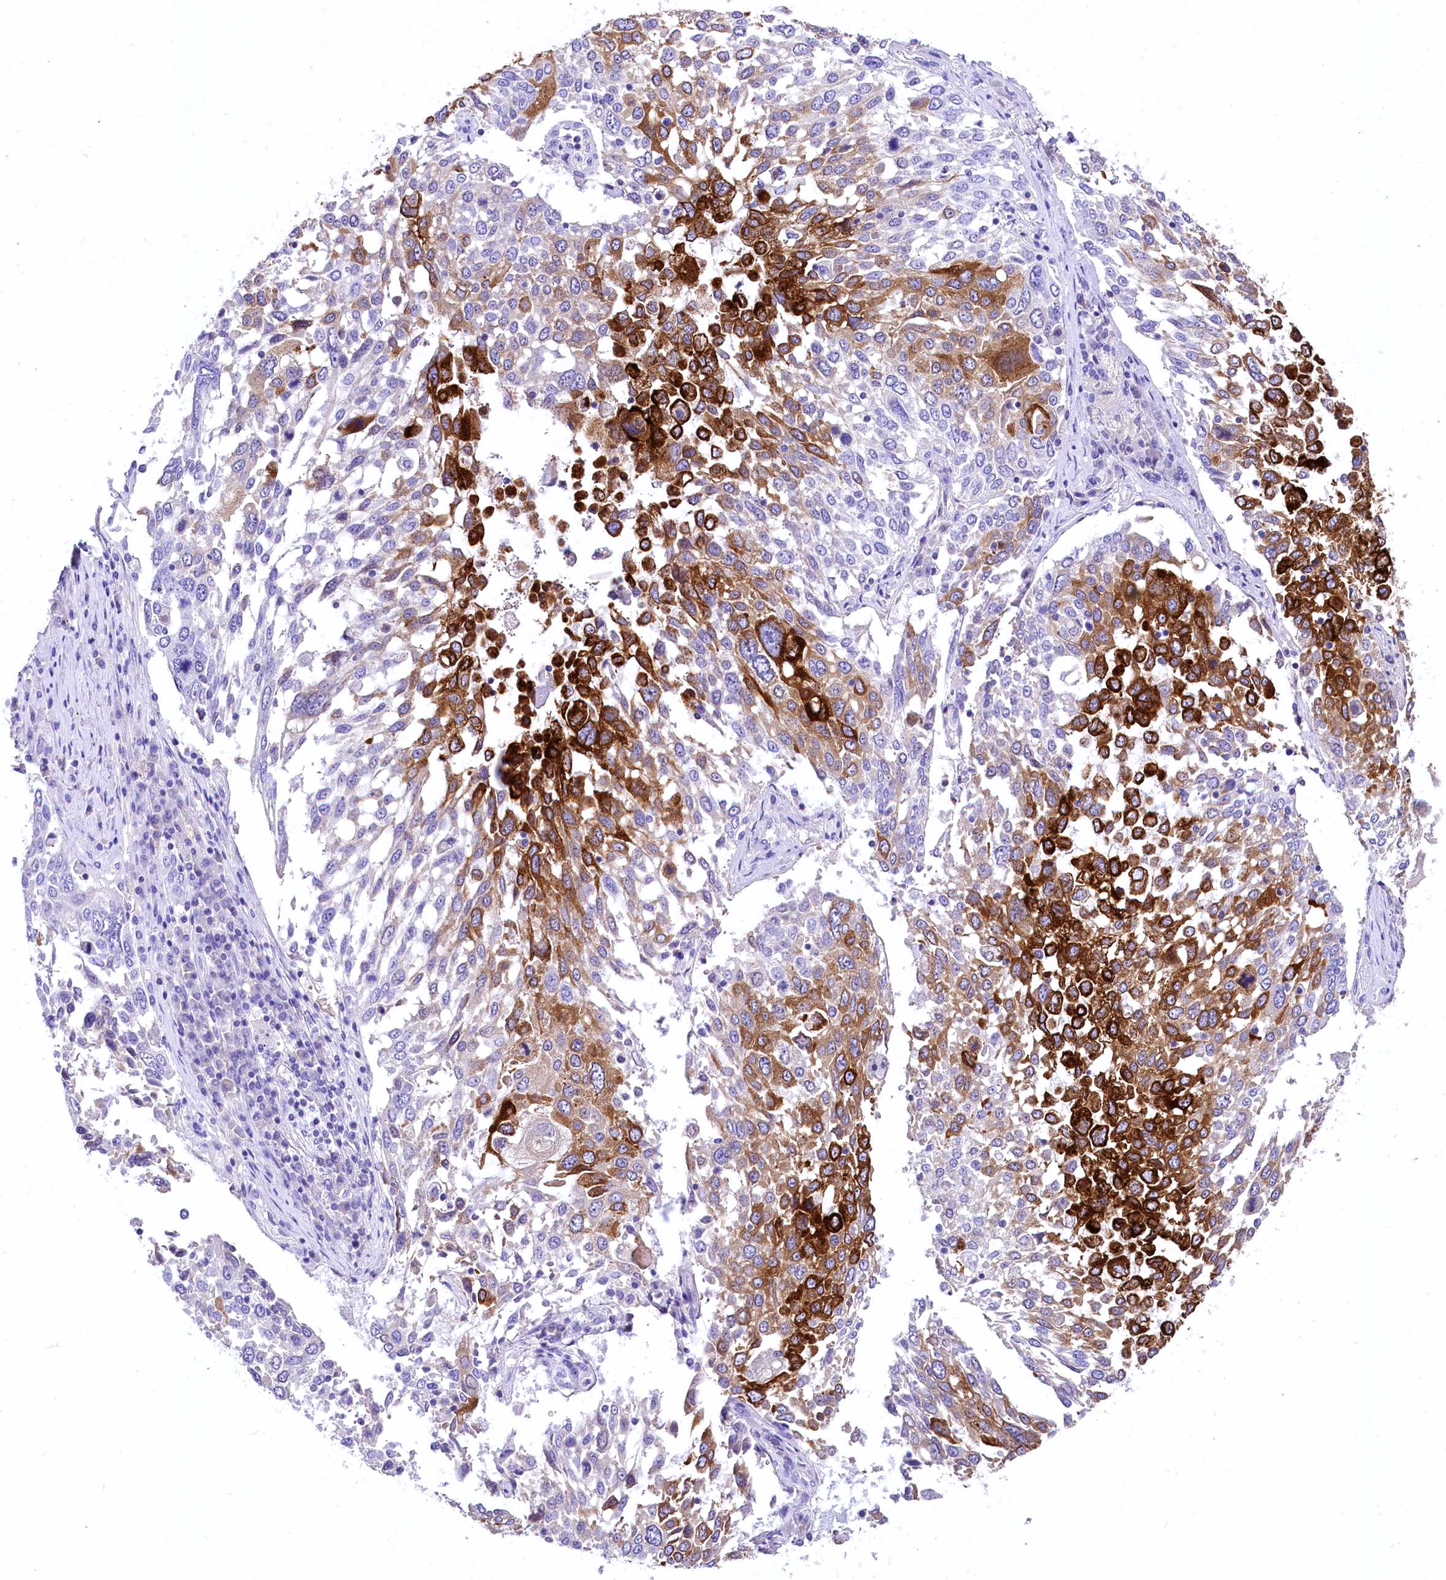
{"staining": {"intensity": "strong", "quantity": "25%-75%", "location": "cytoplasmic/membranous"}, "tissue": "lung cancer", "cell_type": "Tumor cells", "image_type": "cancer", "snomed": [{"axis": "morphology", "description": "Squamous cell carcinoma, NOS"}, {"axis": "topography", "description": "Lung"}], "caption": "High-magnification brightfield microscopy of lung squamous cell carcinoma stained with DAB (3,3'-diaminobenzidine) (brown) and counterstained with hematoxylin (blue). tumor cells exhibit strong cytoplasmic/membranous expression is seen in about25%-75% of cells.", "gene": "A2ML1", "patient": {"sex": "male", "age": 65}}